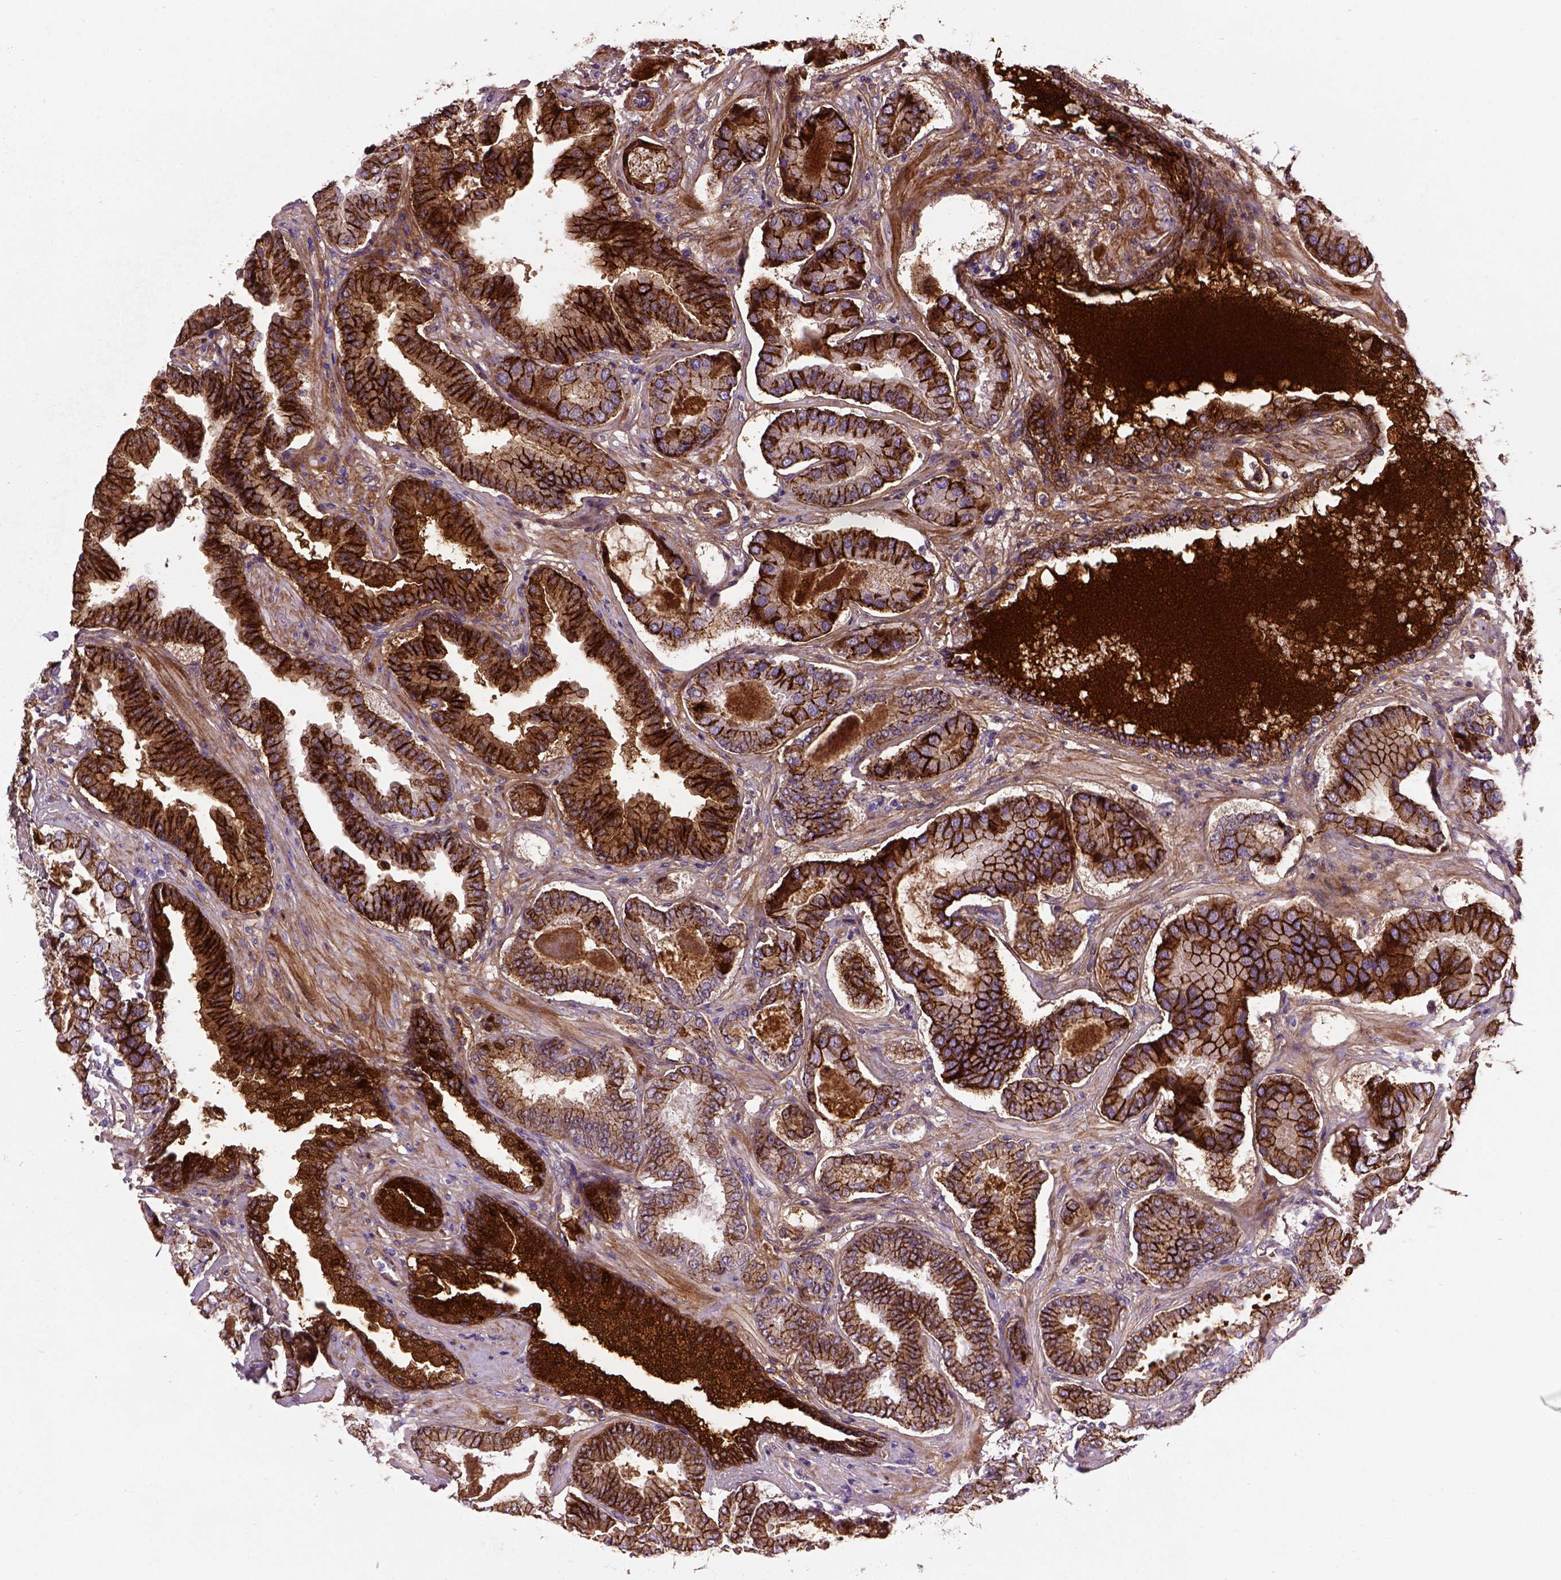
{"staining": {"intensity": "strong", "quantity": ">75%", "location": "cytoplasmic/membranous"}, "tissue": "prostate cancer", "cell_type": "Tumor cells", "image_type": "cancer", "snomed": [{"axis": "morphology", "description": "Adenocarcinoma, NOS"}, {"axis": "topography", "description": "Prostate"}], "caption": "IHC of human prostate cancer reveals high levels of strong cytoplasmic/membranous expression in about >75% of tumor cells.", "gene": "CDH1", "patient": {"sex": "male", "age": 64}}